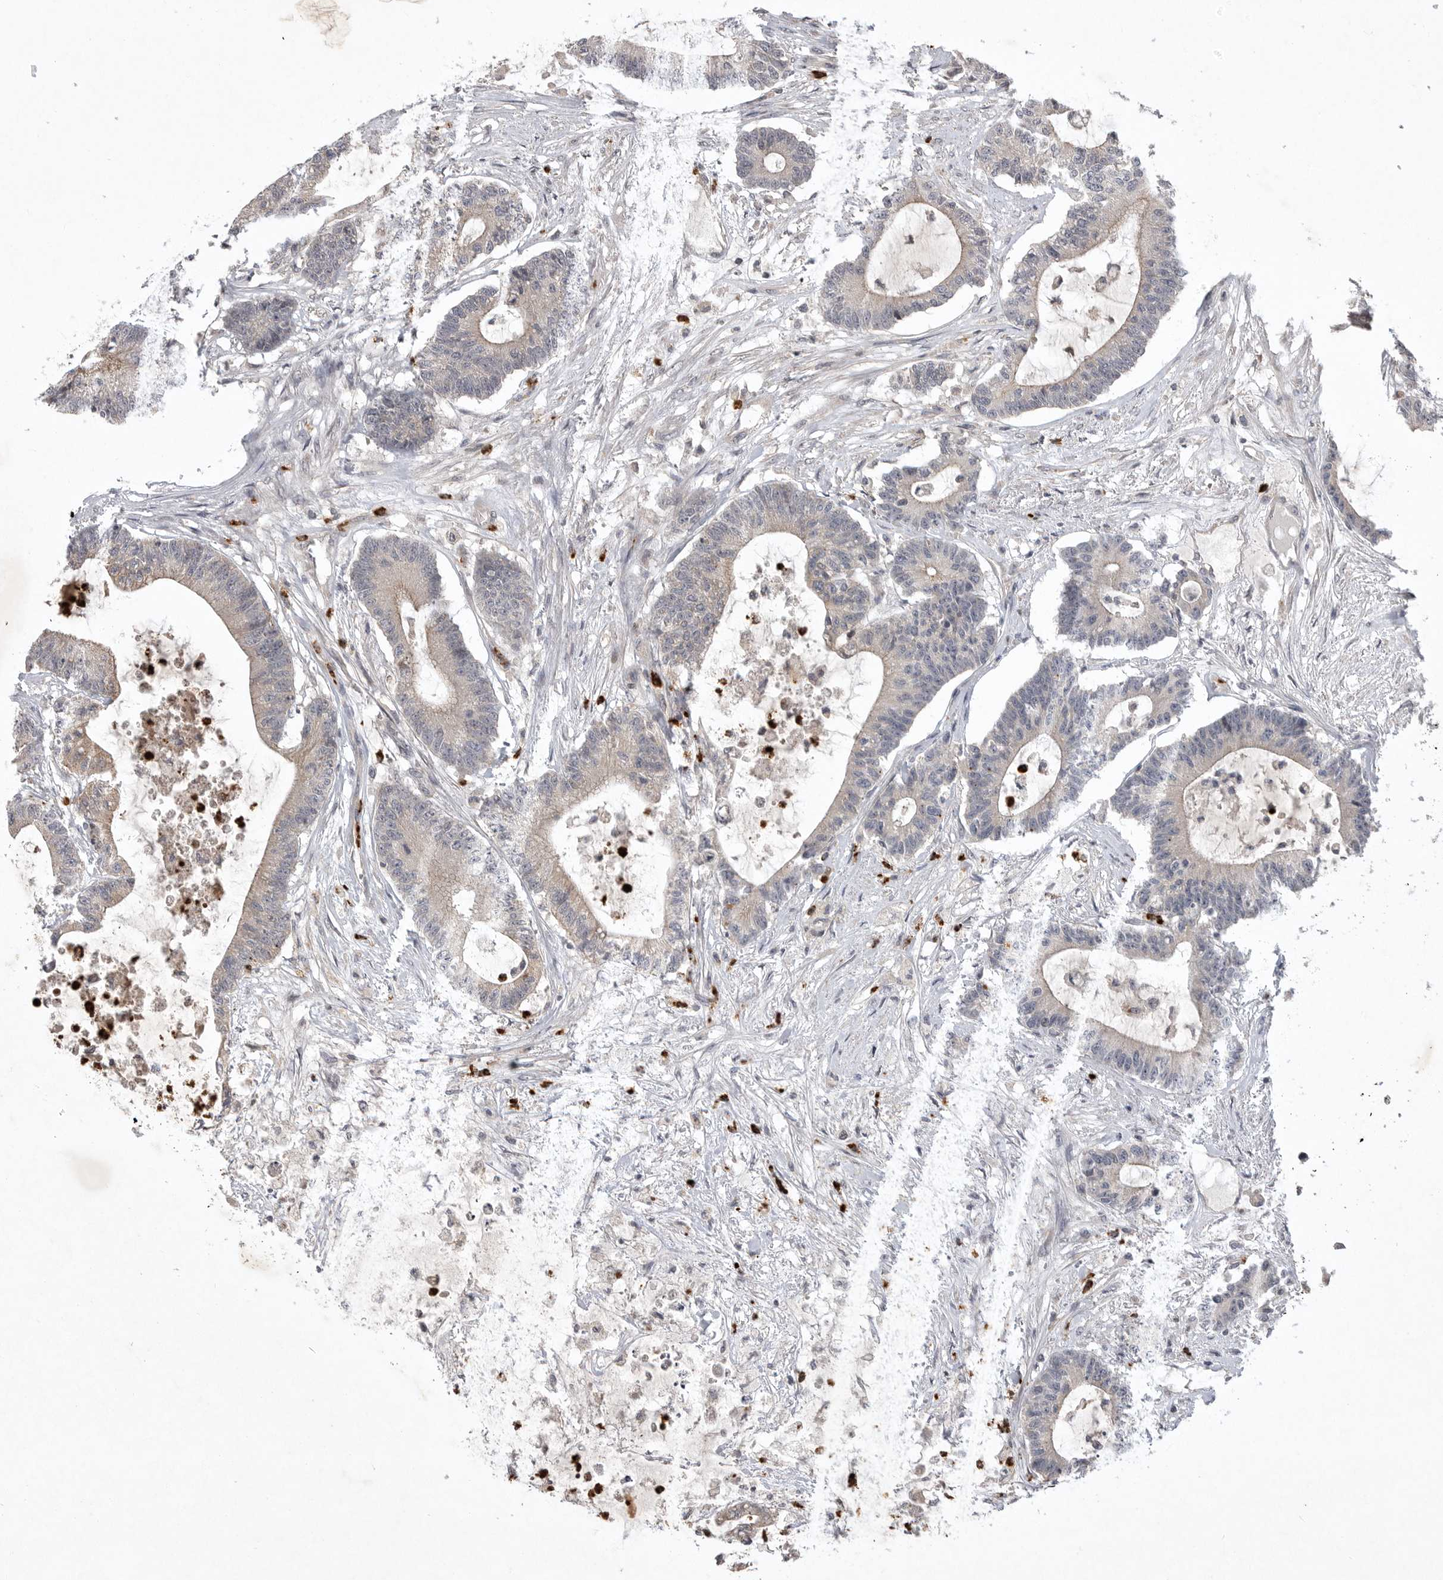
{"staining": {"intensity": "weak", "quantity": "<25%", "location": "cytoplasmic/membranous"}, "tissue": "colorectal cancer", "cell_type": "Tumor cells", "image_type": "cancer", "snomed": [{"axis": "morphology", "description": "Adenocarcinoma, NOS"}, {"axis": "topography", "description": "Colon"}], "caption": "The image displays no significant expression in tumor cells of colorectal cancer. Nuclei are stained in blue.", "gene": "UBE3D", "patient": {"sex": "female", "age": 84}}